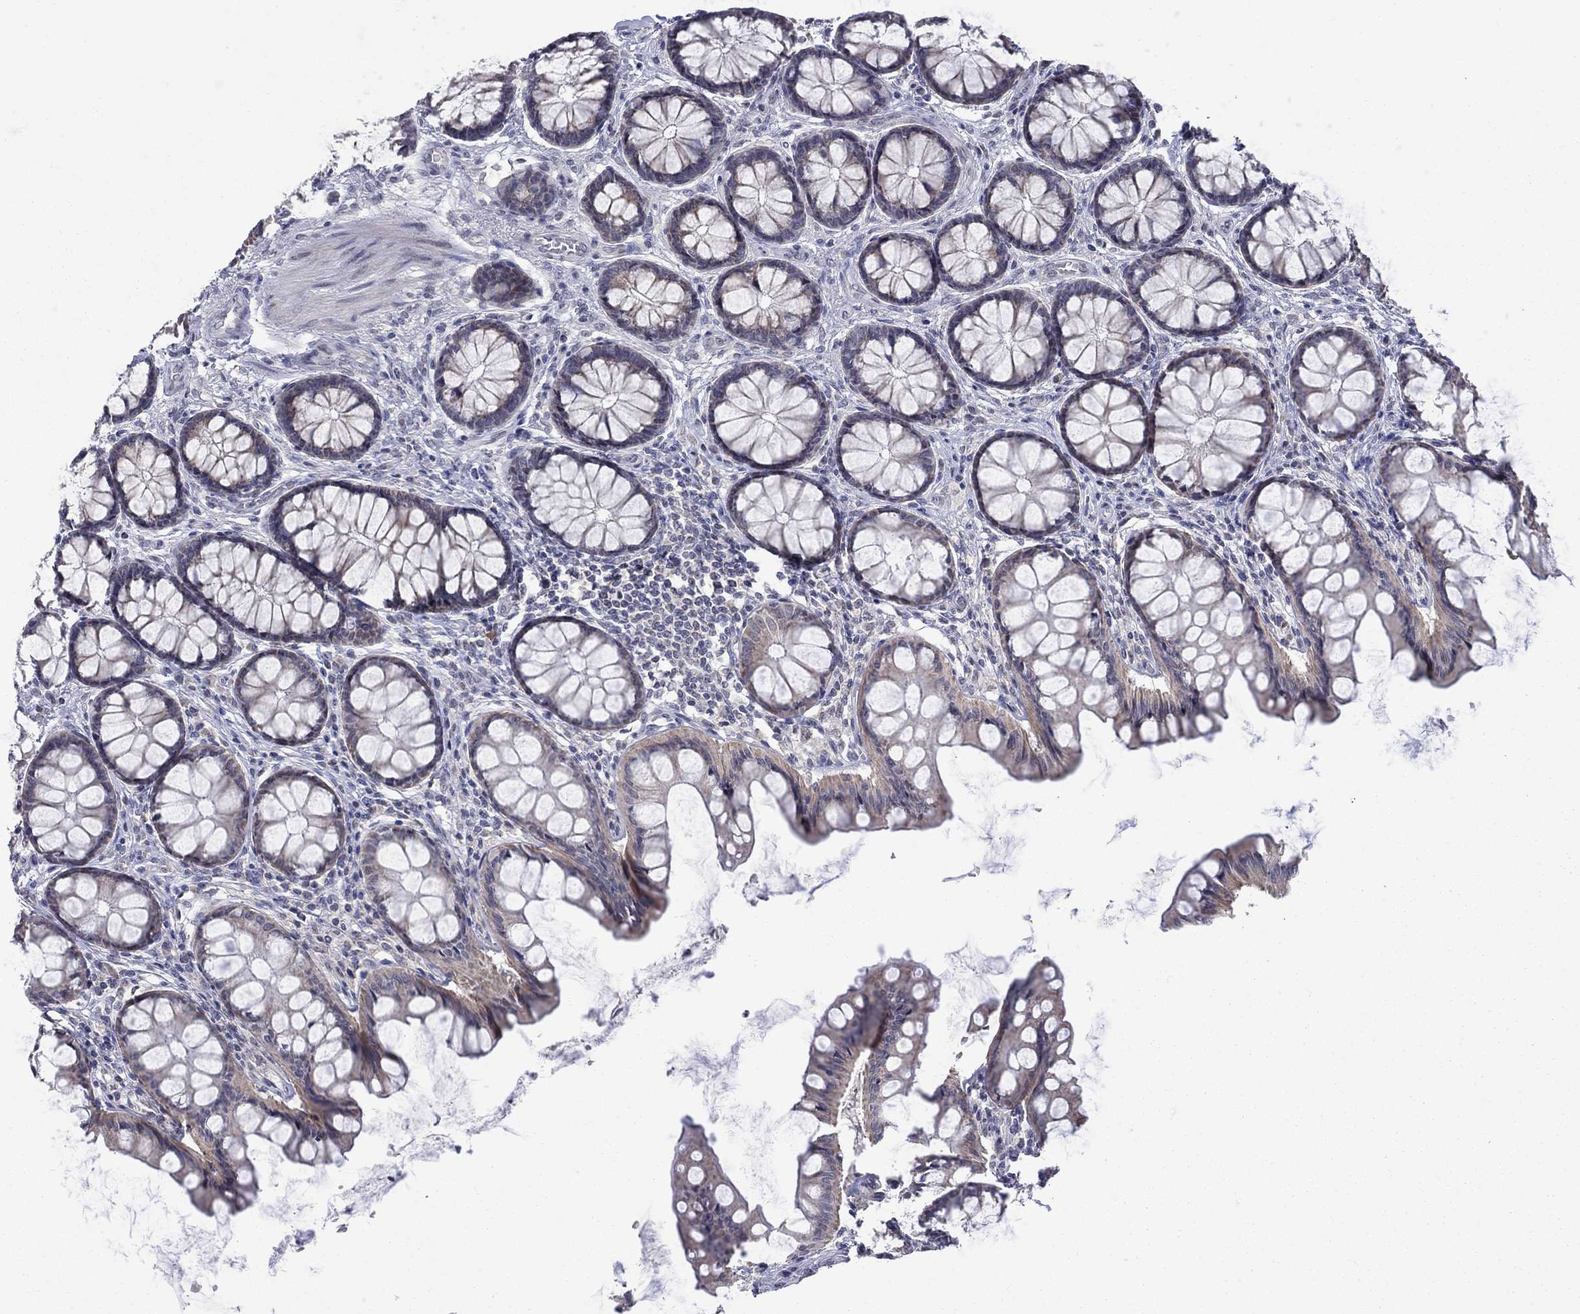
{"staining": {"intensity": "negative", "quantity": "none", "location": "none"}, "tissue": "colon", "cell_type": "Endothelial cells", "image_type": "normal", "snomed": [{"axis": "morphology", "description": "Normal tissue, NOS"}, {"axis": "topography", "description": "Colon"}], "caption": "A high-resolution image shows IHC staining of normal colon, which demonstrates no significant staining in endothelial cells.", "gene": "KCNJ16", "patient": {"sex": "female", "age": 65}}